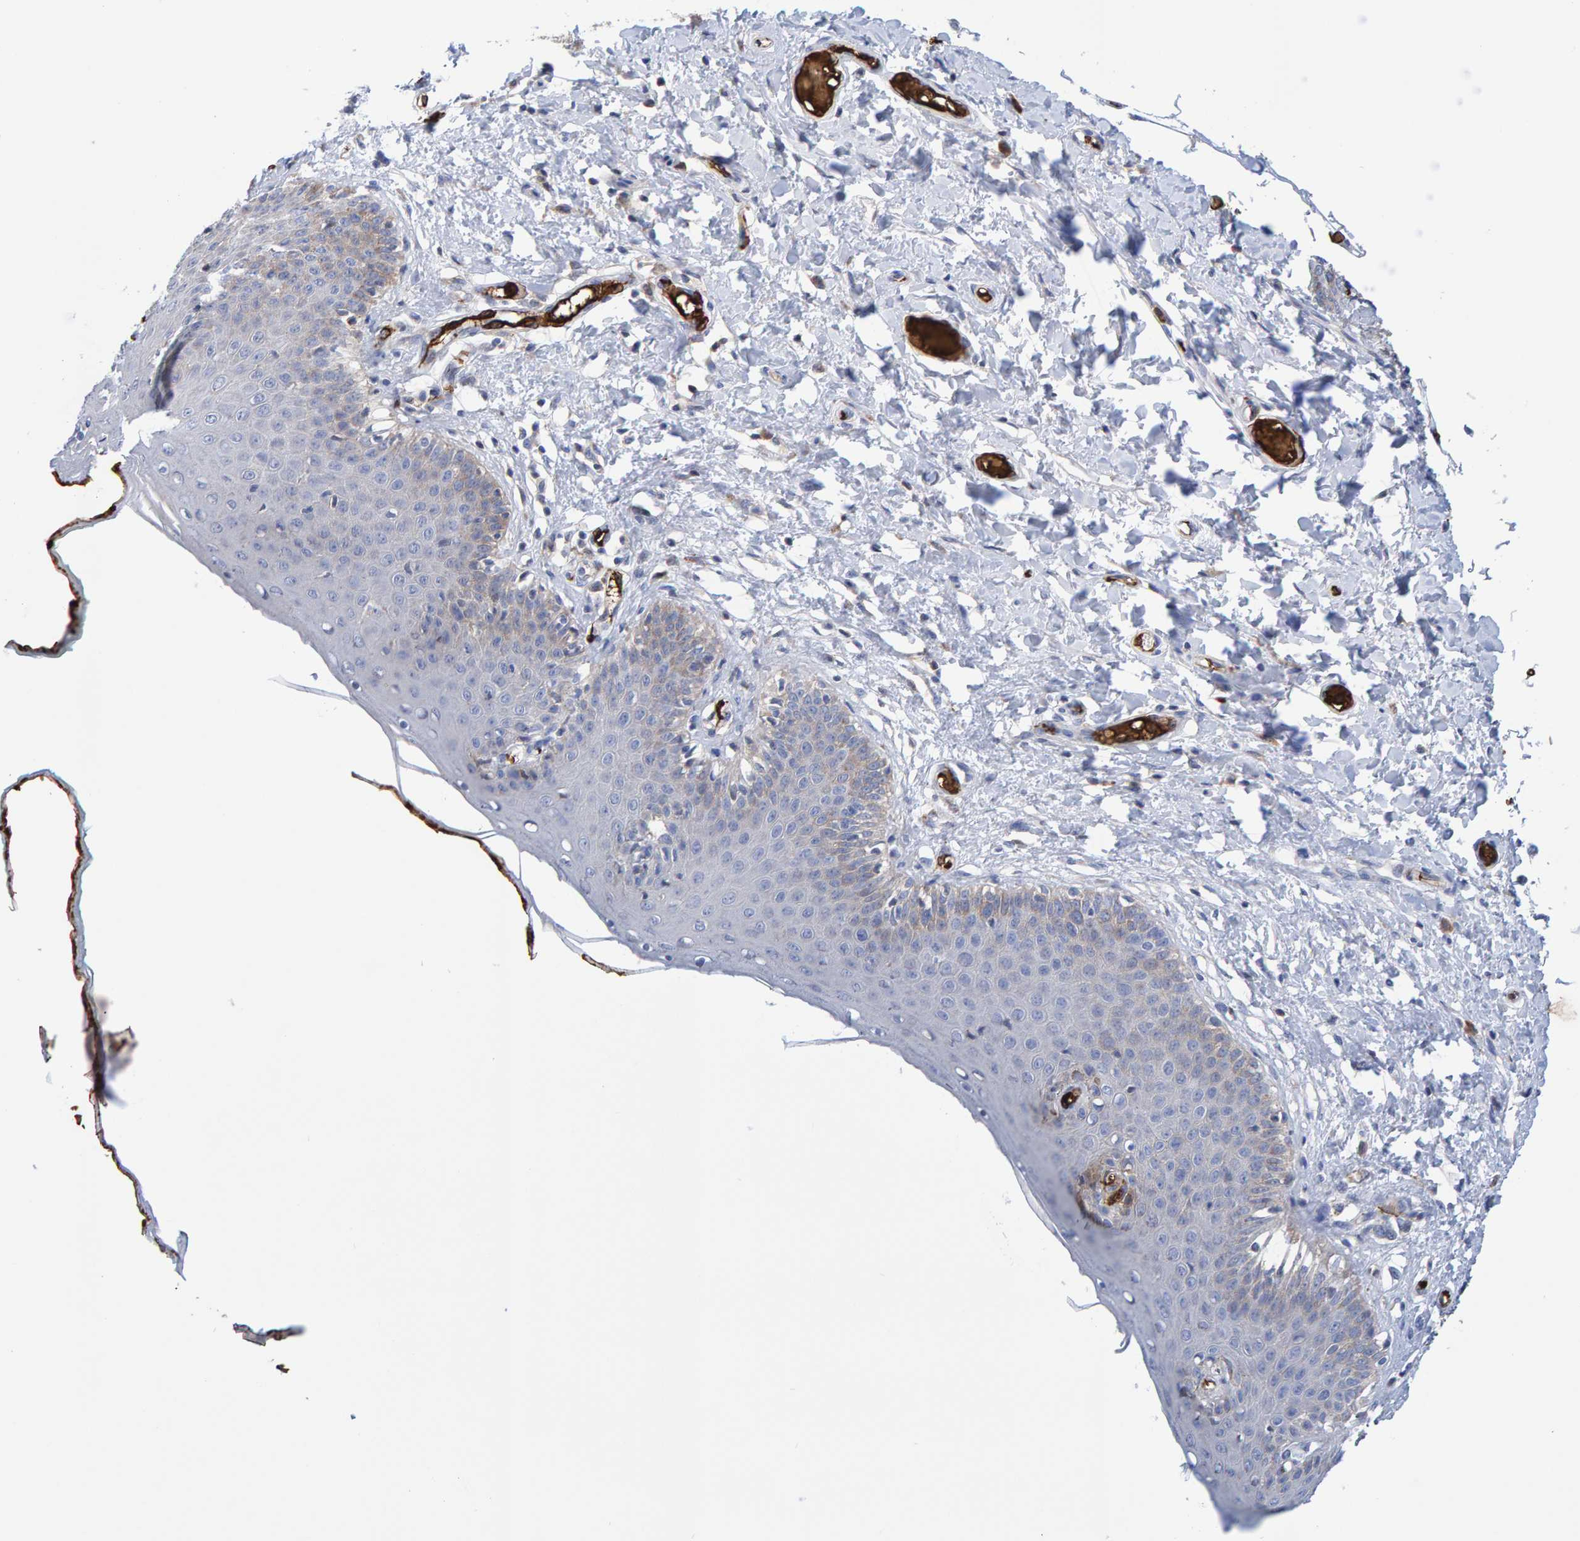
{"staining": {"intensity": "weak", "quantity": "25%-75%", "location": "cytoplasmic/membranous"}, "tissue": "skin", "cell_type": "Epidermal cells", "image_type": "normal", "snomed": [{"axis": "morphology", "description": "Normal tissue, NOS"}, {"axis": "topography", "description": "Vulva"}], "caption": "A brown stain shows weak cytoplasmic/membranous expression of a protein in epidermal cells of normal human skin. (brown staining indicates protein expression, while blue staining denotes nuclei).", "gene": "VPS9D1", "patient": {"sex": "female", "age": 66}}